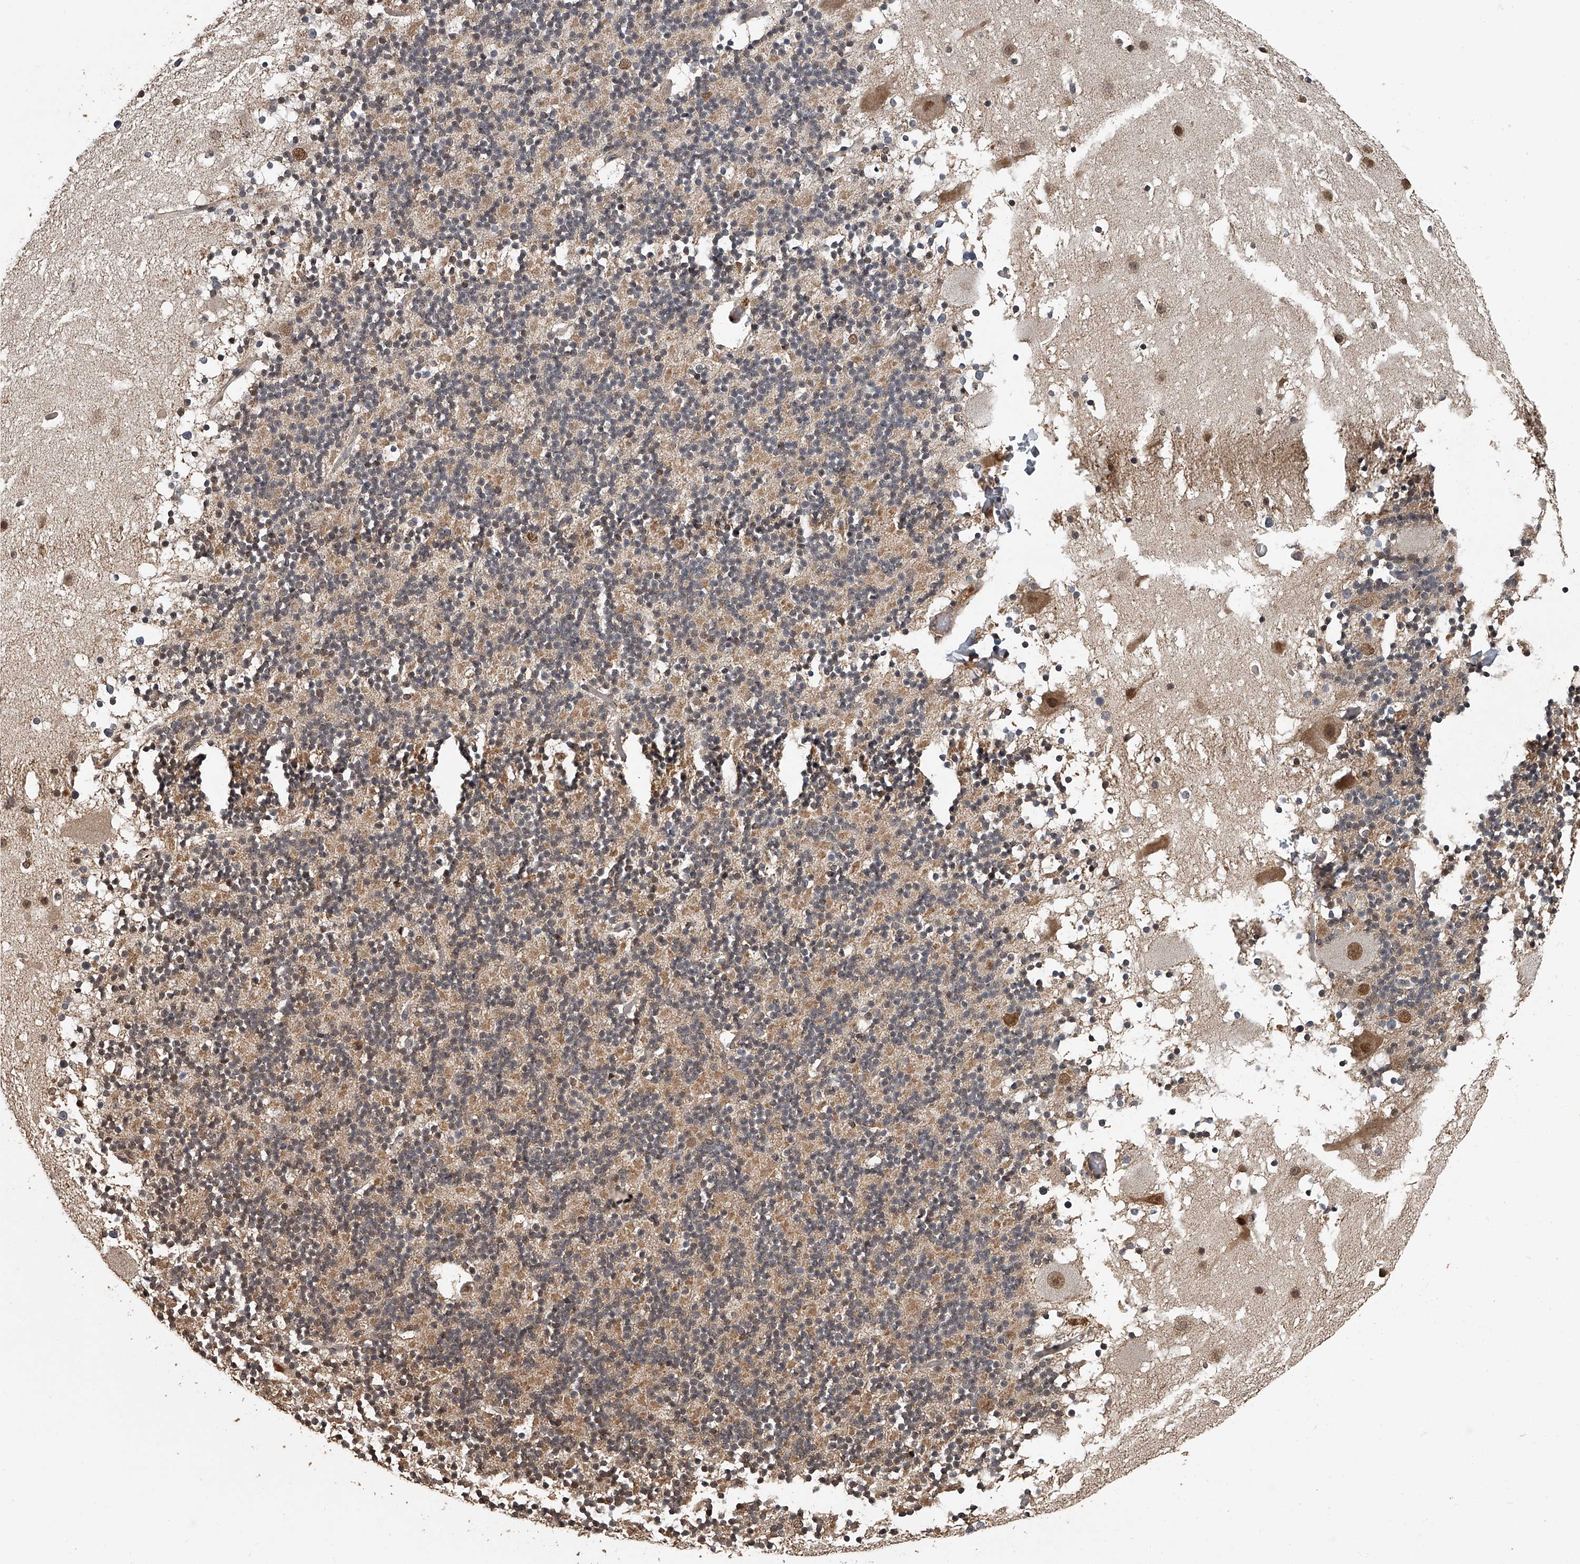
{"staining": {"intensity": "moderate", "quantity": "25%-75%", "location": "cytoplasmic/membranous,nuclear"}, "tissue": "cerebellum", "cell_type": "Cells in granular layer", "image_type": "normal", "snomed": [{"axis": "morphology", "description": "Normal tissue, NOS"}, {"axis": "topography", "description": "Cerebellum"}], "caption": "Immunohistochemical staining of normal cerebellum exhibits moderate cytoplasmic/membranous,nuclear protein expression in approximately 25%-75% of cells in granular layer.", "gene": "PLEKHG1", "patient": {"sex": "male", "age": 57}}